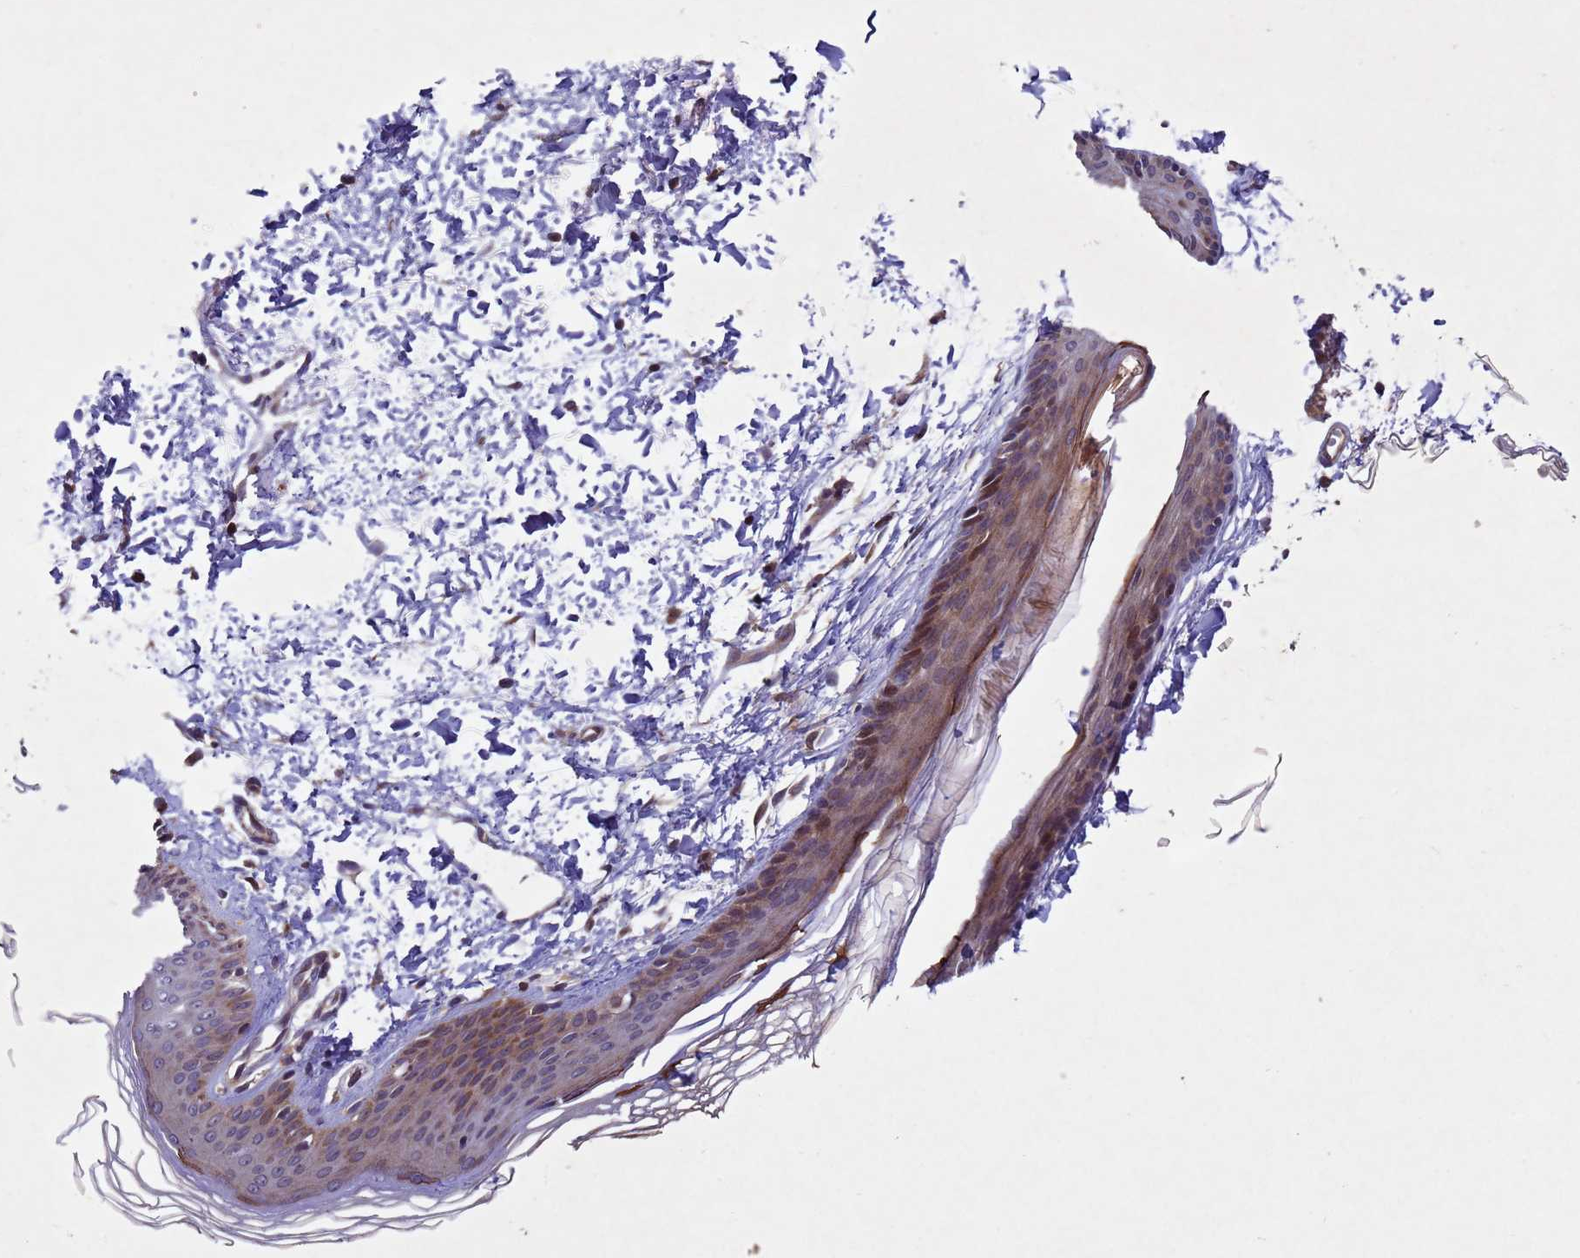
{"staining": {"intensity": "moderate", "quantity": ">75%", "location": "cytoplasmic/membranous,nuclear"}, "tissue": "skin", "cell_type": "Fibroblasts", "image_type": "normal", "snomed": [{"axis": "morphology", "description": "Normal tissue, NOS"}, {"axis": "topography", "description": "Skin"}], "caption": "Skin stained with immunohistochemistry (IHC) demonstrates moderate cytoplasmic/membranous,nuclear staining in approximately >75% of fibroblasts.", "gene": "TBK1", "patient": {"sex": "female", "age": 27}}